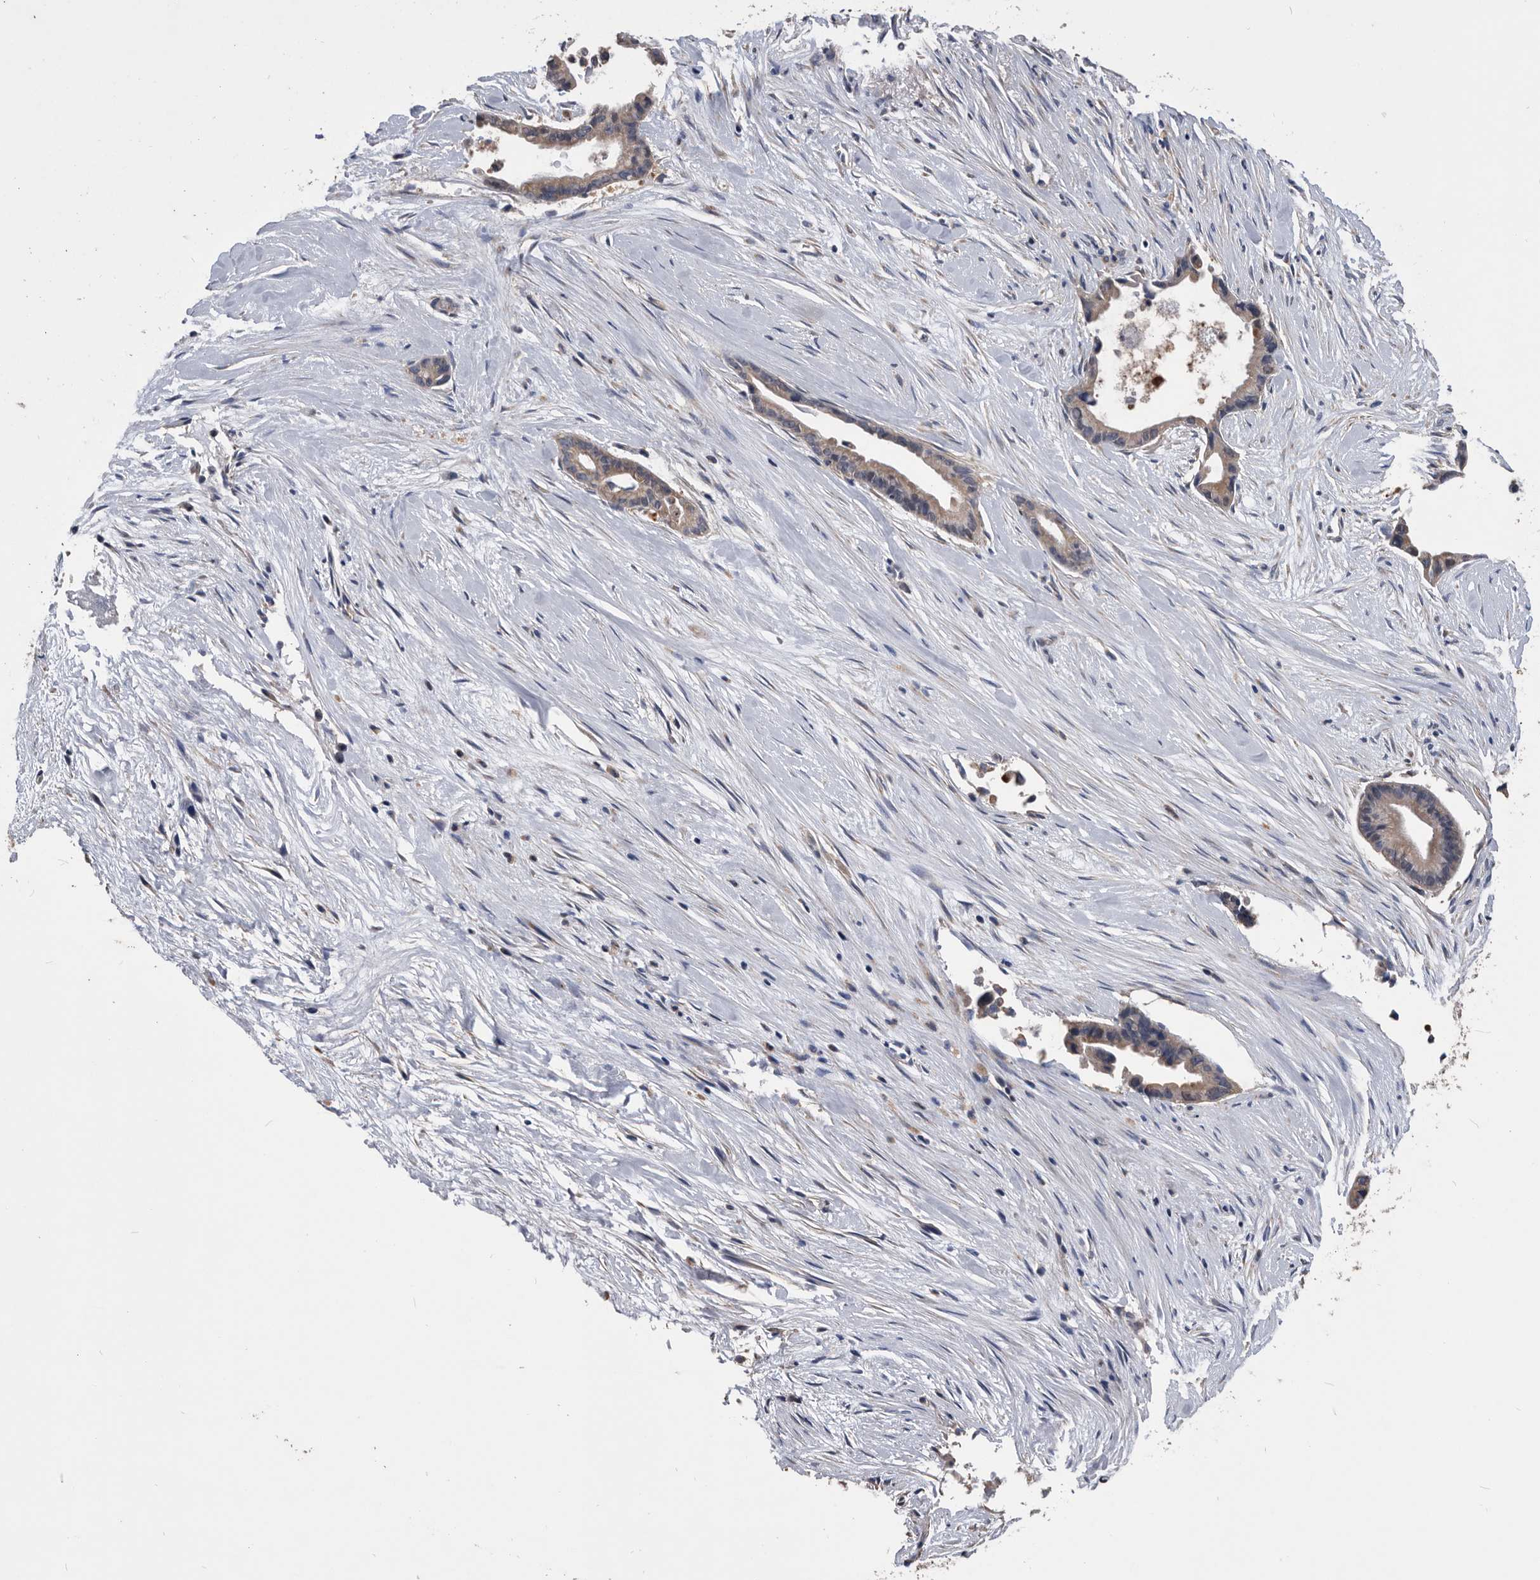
{"staining": {"intensity": "weak", "quantity": ">75%", "location": "cytoplasmic/membranous"}, "tissue": "liver cancer", "cell_type": "Tumor cells", "image_type": "cancer", "snomed": [{"axis": "morphology", "description": "Cholangiocarcinoma"}, {"axis": "topography", "description": "Liver"}], "caption": "Cholangiocarcinoma (liver) was stained to show a protein in brown. There is low levels of weak cytoplasmic/membranous positivity in about >75% of tumor cells. (DAB (3,3'-diaminobenzidine) IHC with brightfield microscopy, high magnification).", "gene": "NRBP1", "patient": {"sex": "female", "age": 55}}